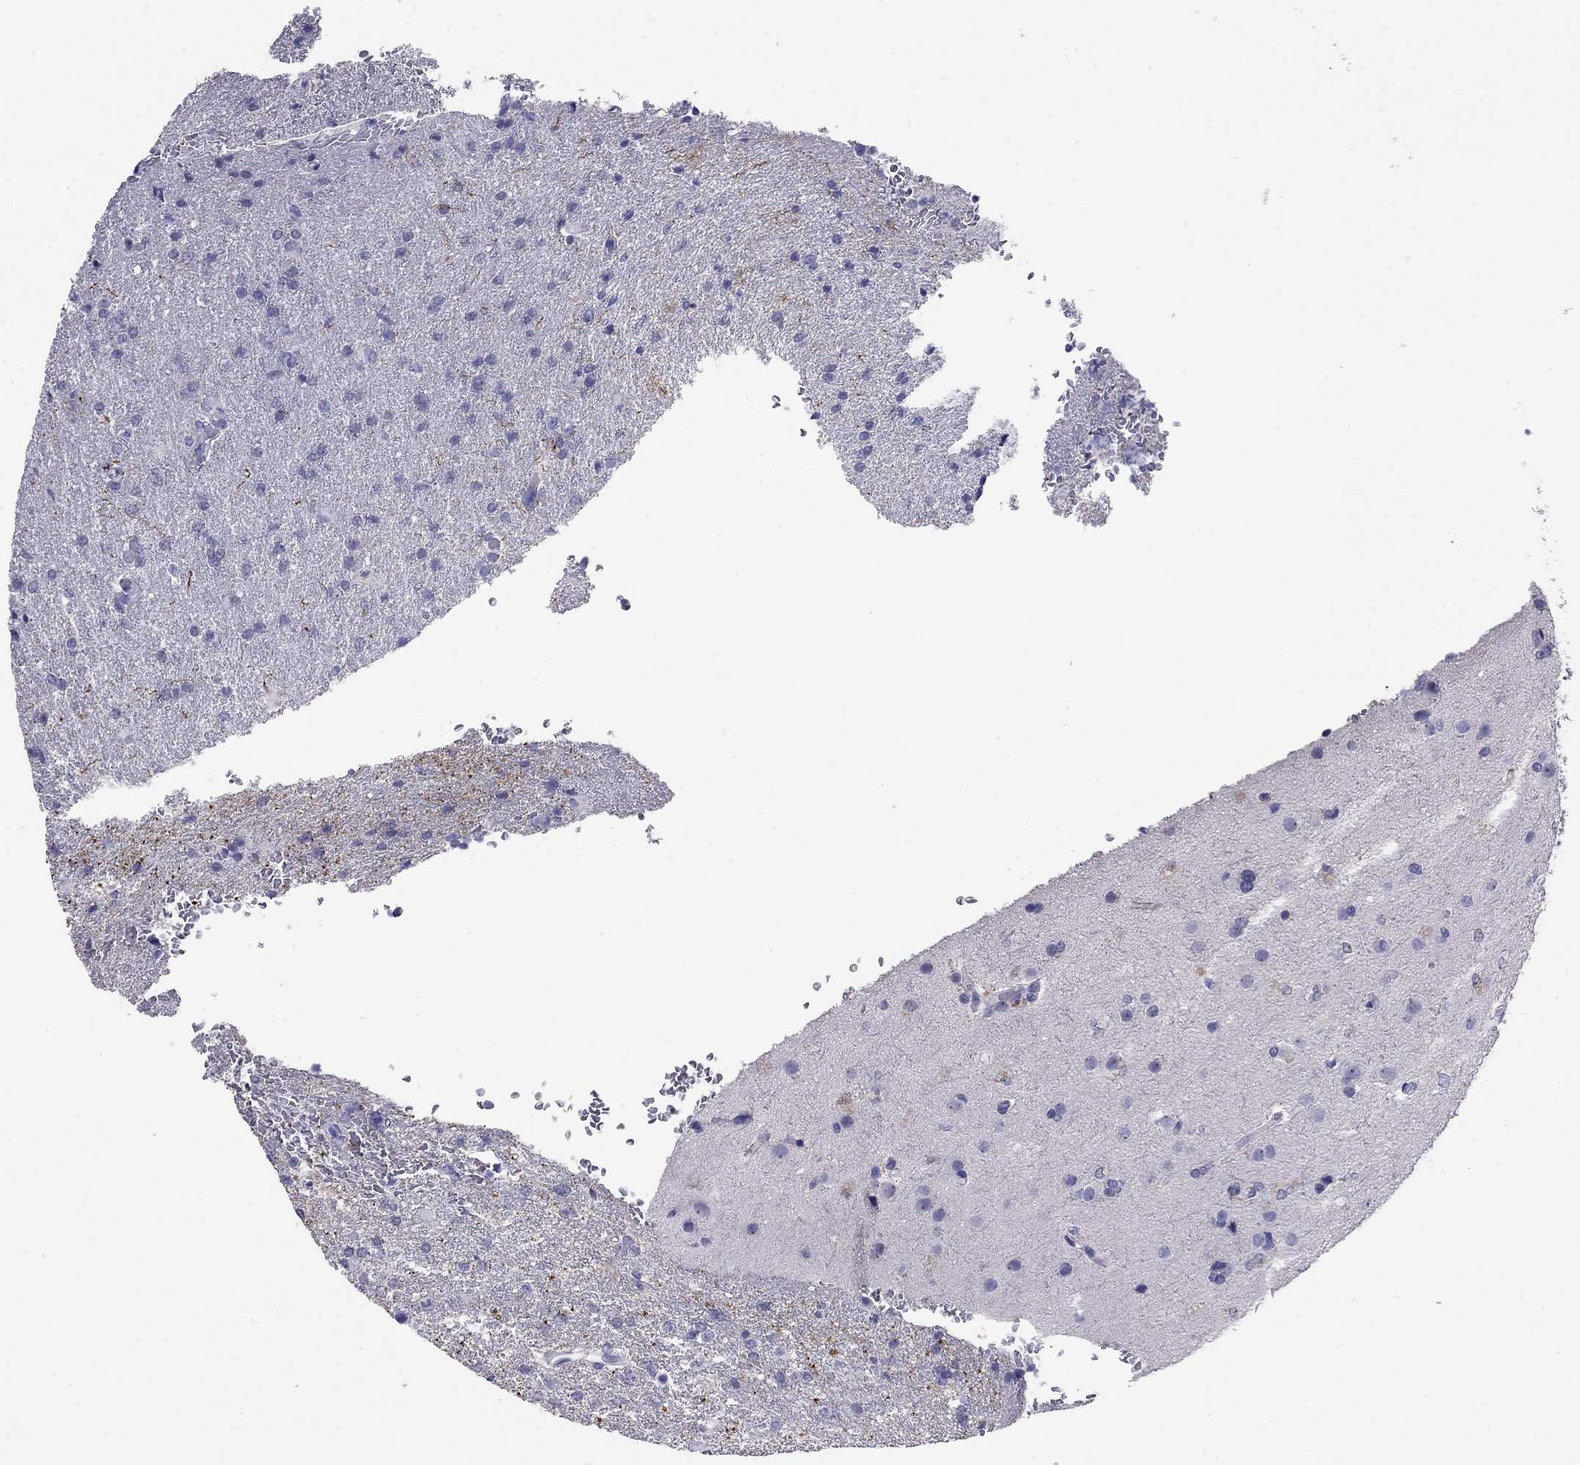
{"staining": {"intensity": "negative", "quantity": "none", "location": "none"}, "tissue": "glioma", "cell_type": "Tumor cells", "image_type": "cancer", "snomed": [{"axis": "morphology", "description": "Glioma, malignant, High grade"}, {"axis": "topography", "description": "Brain"}], "caption": "Tumor cells show no significant positivity in malignant glioma (high-grade). Brightfield microscopy of immunohistochemistry (IHC) stained with DAB (brown) and hematoxylin (blue), captured at high magnification.", "gene": "ODF4", "patient": {"sex": "male", "age": 68}}